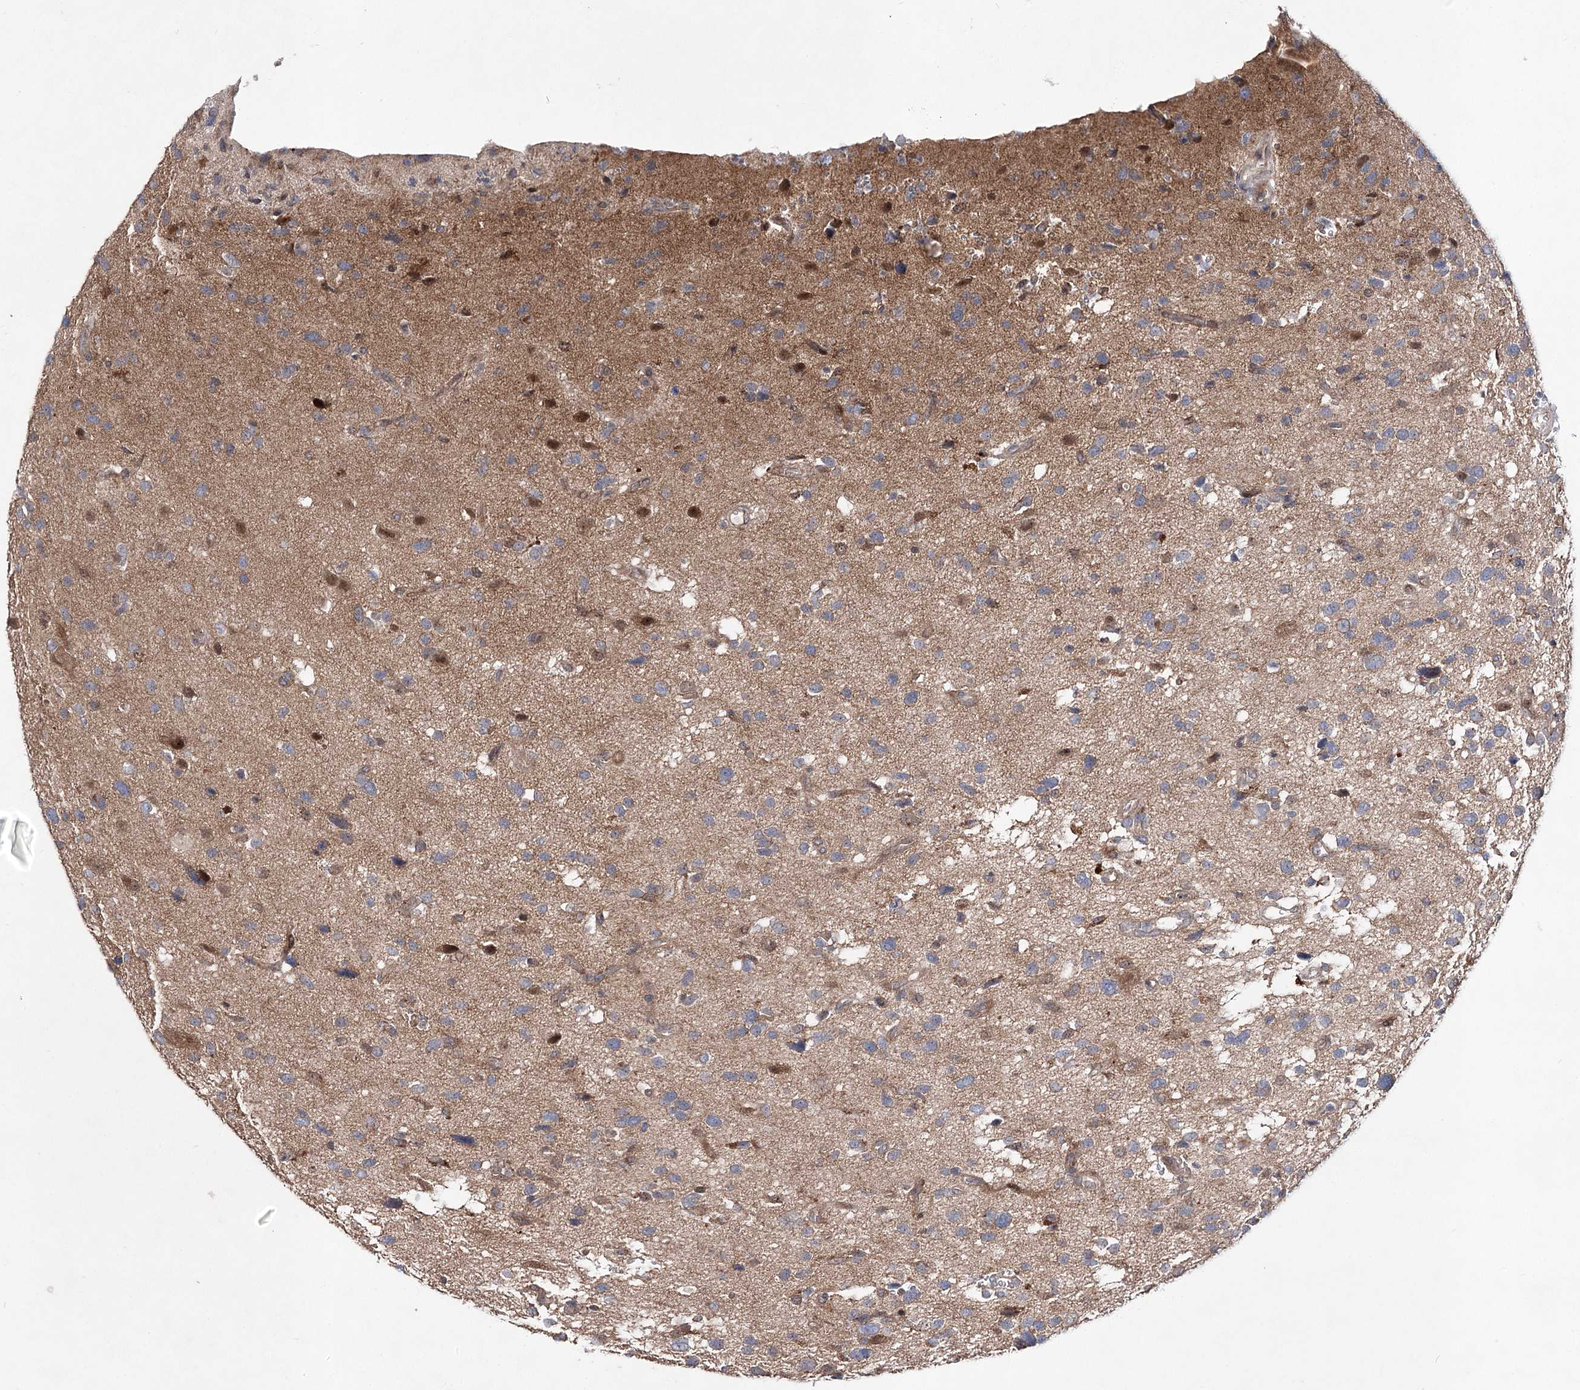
{"staining": {"intensity": "weak", "quantity": "25%-75%", "location": "cytoplasmic/membranous"}, "tissue": "glioma", "cell_type": "Tumor cells", "image_type": "cancer", "snomed": [{"axis": "morphology", "description": "Glioma, malignant, High grade"}, {"axis": "topography", "description": "Brain"}], "caption": "Immunohistochemical staining of human malignant glioma (high-grade) demonstrates low levels of weak cytoplasmic/membranous positivity in approximately 25%-75% of tumor cells.", "gene": "ARHGAP32", "patient": {"sex": "male", "age": 33}}